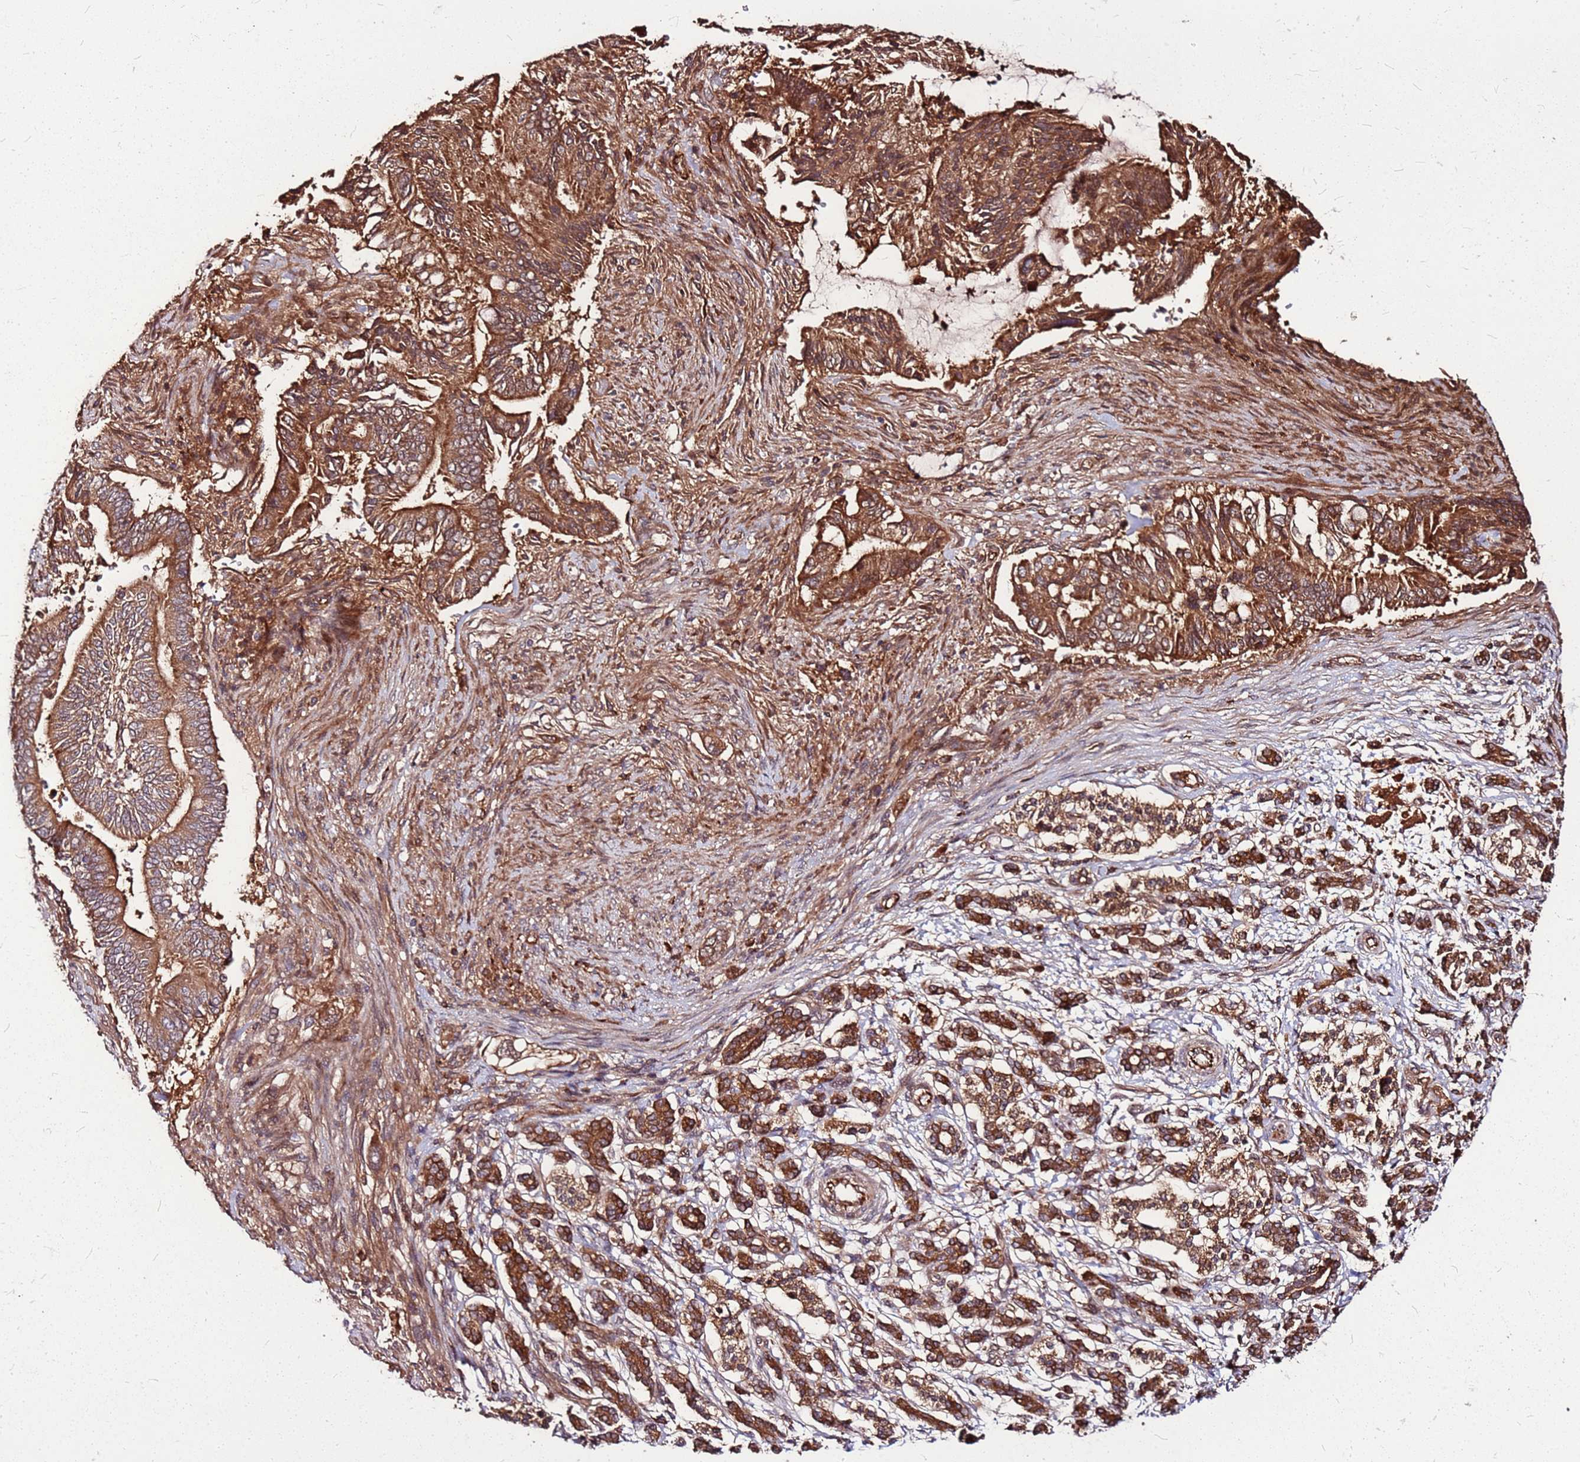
{"staining": {"intensity": "strong", "quantity": ">75%", "location": "cytoplasmic/membranous"}, "tissue": "pancreatic cancer", "cell_type": "Tumor cells", "image_type": "cancer", "snomed": [{"axis": "morphology", "description": "Adenocarcinoma, NOS"}, {"axis": "topography", "description": "Pancreas"}], "caption": "This image displays immunohistochemistry staining of human pancreatic adenocarcinoma, with high strong cytoplasmic/membranous positivity in about >75% of tumor cells.", "gene": "LYPLAL1", "patient": {"sex": "male", "age": 68}}